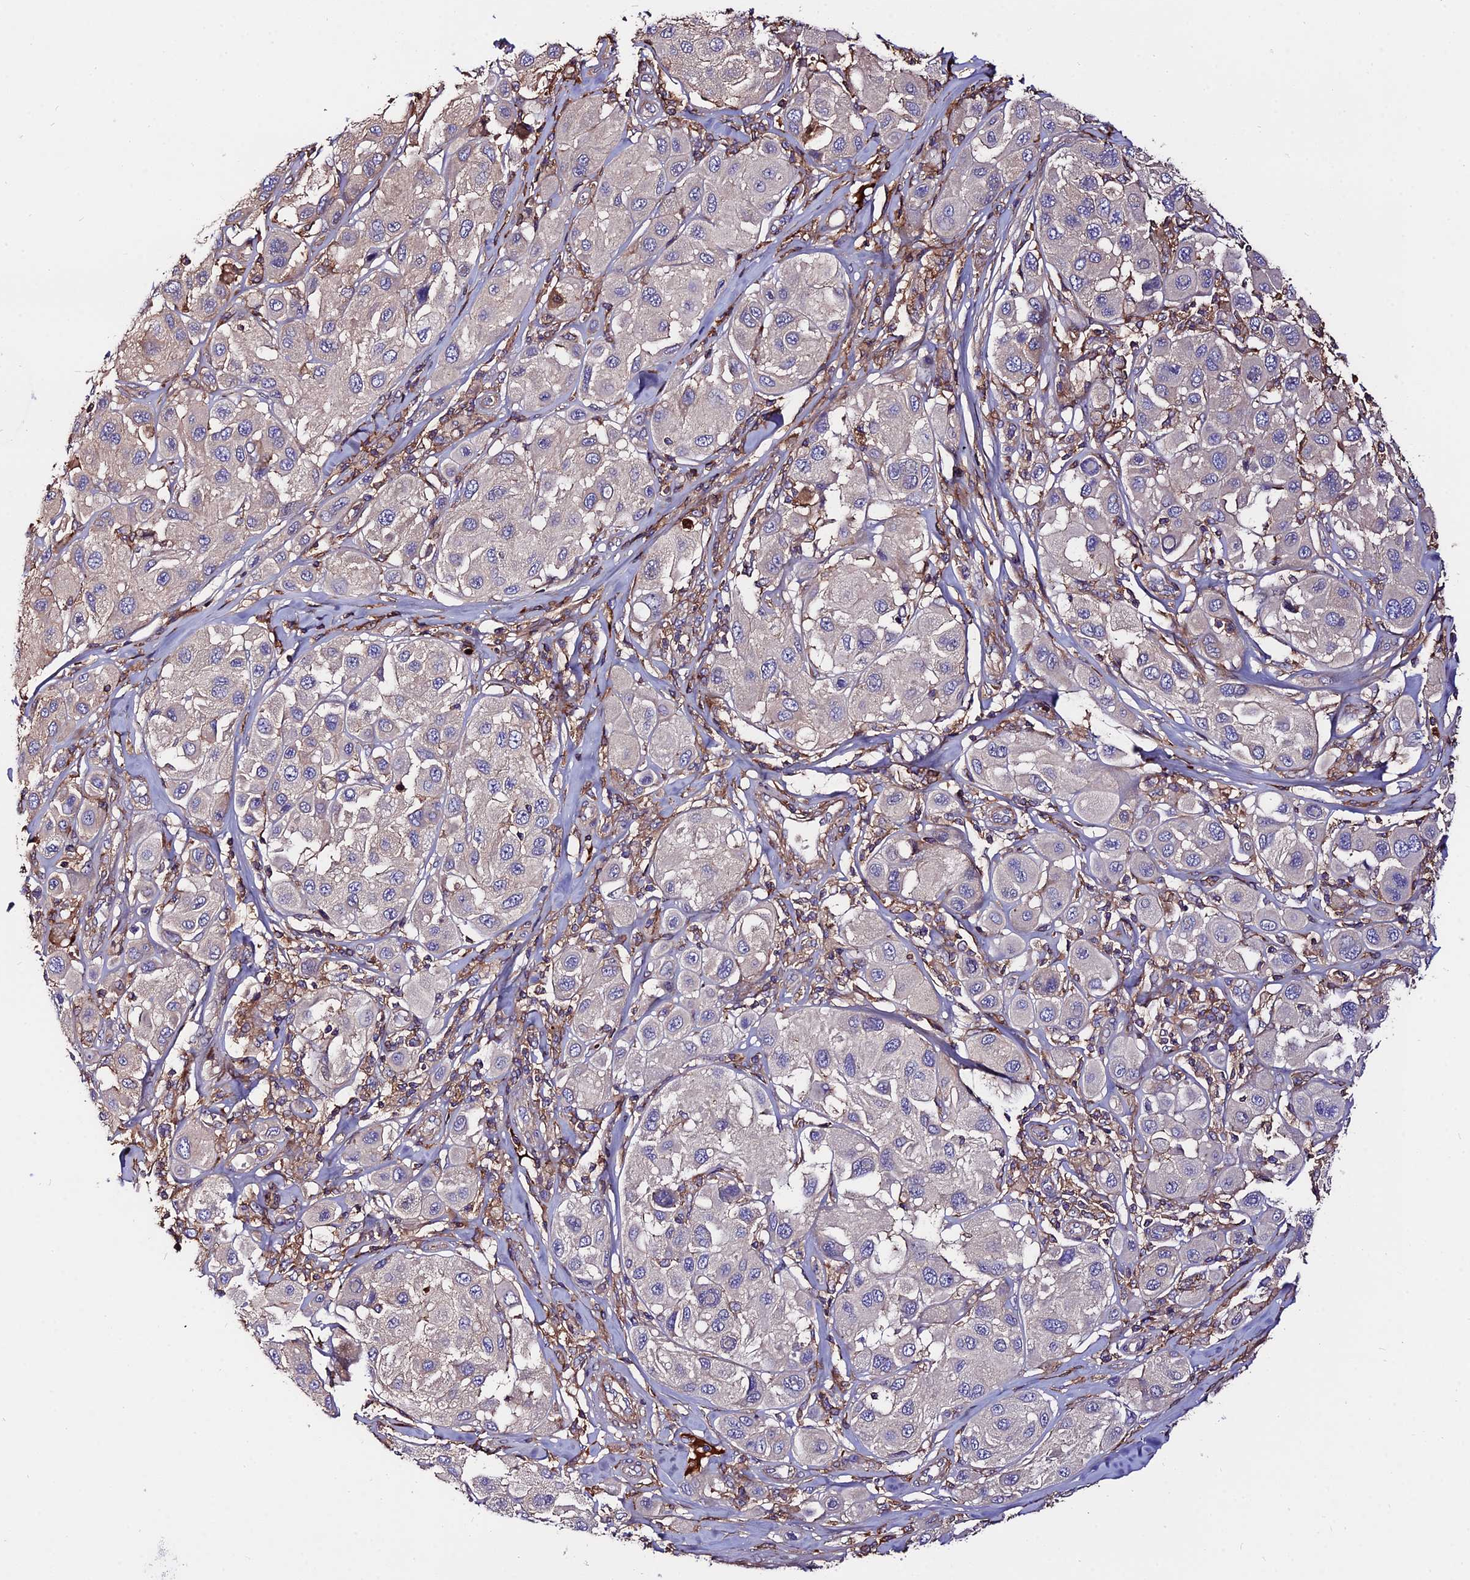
{"staining": {"intensity": "negative", "quantity": "none", "location": "none"}, "tissue": "melanoma", "cell_type": "Tumor cells", "image_type": "cancer", "snomed": [{"axis": "morphology", "description": "Malignant melanoma, Metastatic site"}, {"axis": "topography", "description": "Skin"}], "caption": "Immunohistochemistry (IHC) of malignant melanoma (metastatic site) displays no positivity in tumor cells.", "gene": "PYM1", "patient": {"sex": "male", "age": 41}}